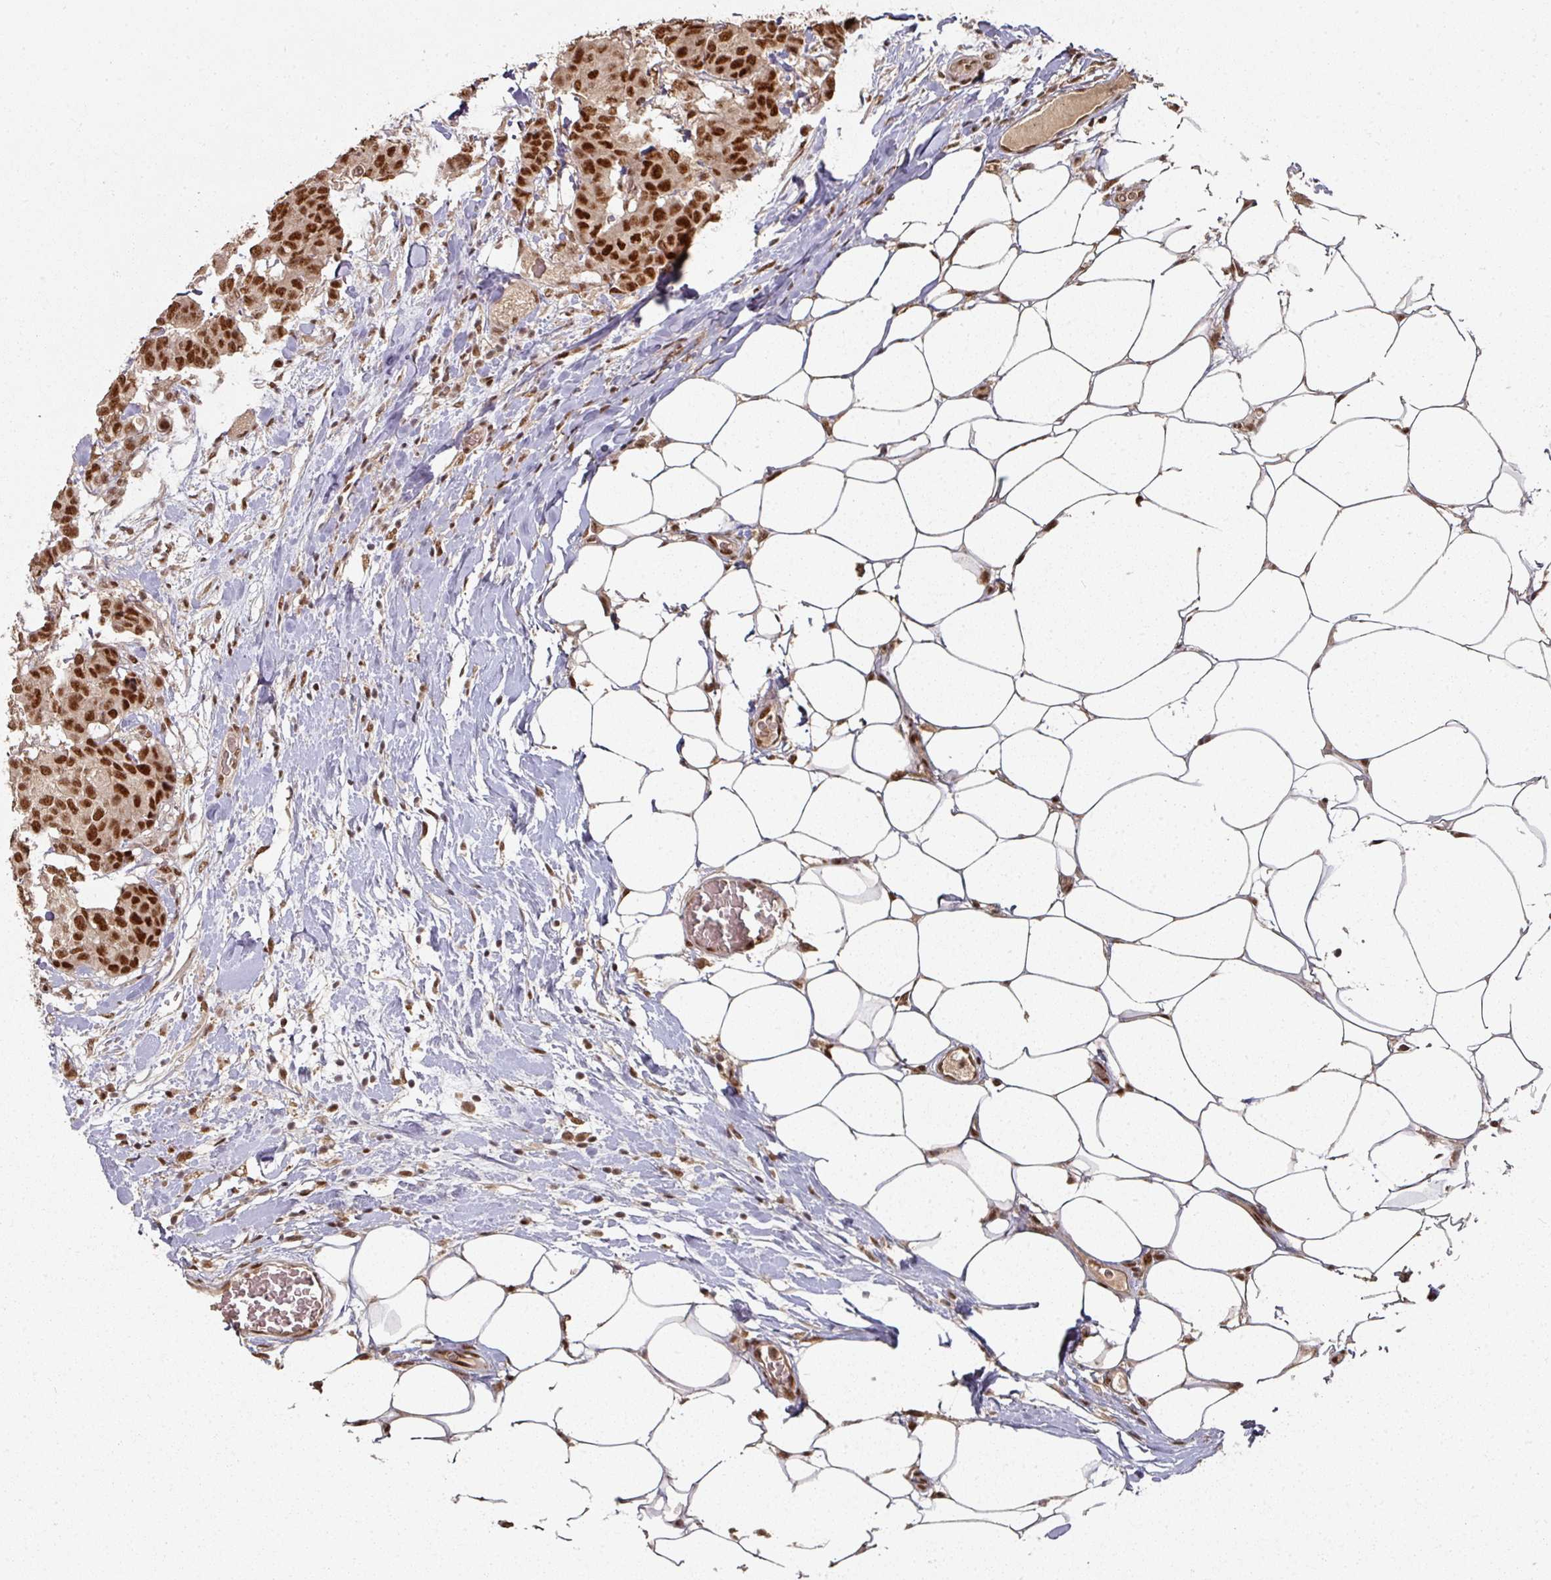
{"staining": {"intensity": "strong", "quantity": ">75%", "location": "nuclear"}, "tissue": "breast cancer", "cell_type": "Tumor cells", "image_type": "cancer", "snomed": [{"axis": "morphology", "description": "Duct carcinoma"}, {"axis": "topography", "description": "Breast"}], "caption": "Breast cancer stained with a protein marker reveals strong staining in tumor cells.", "gene": "MEPCE", "patient": {"sex": "female", "age": 75}}